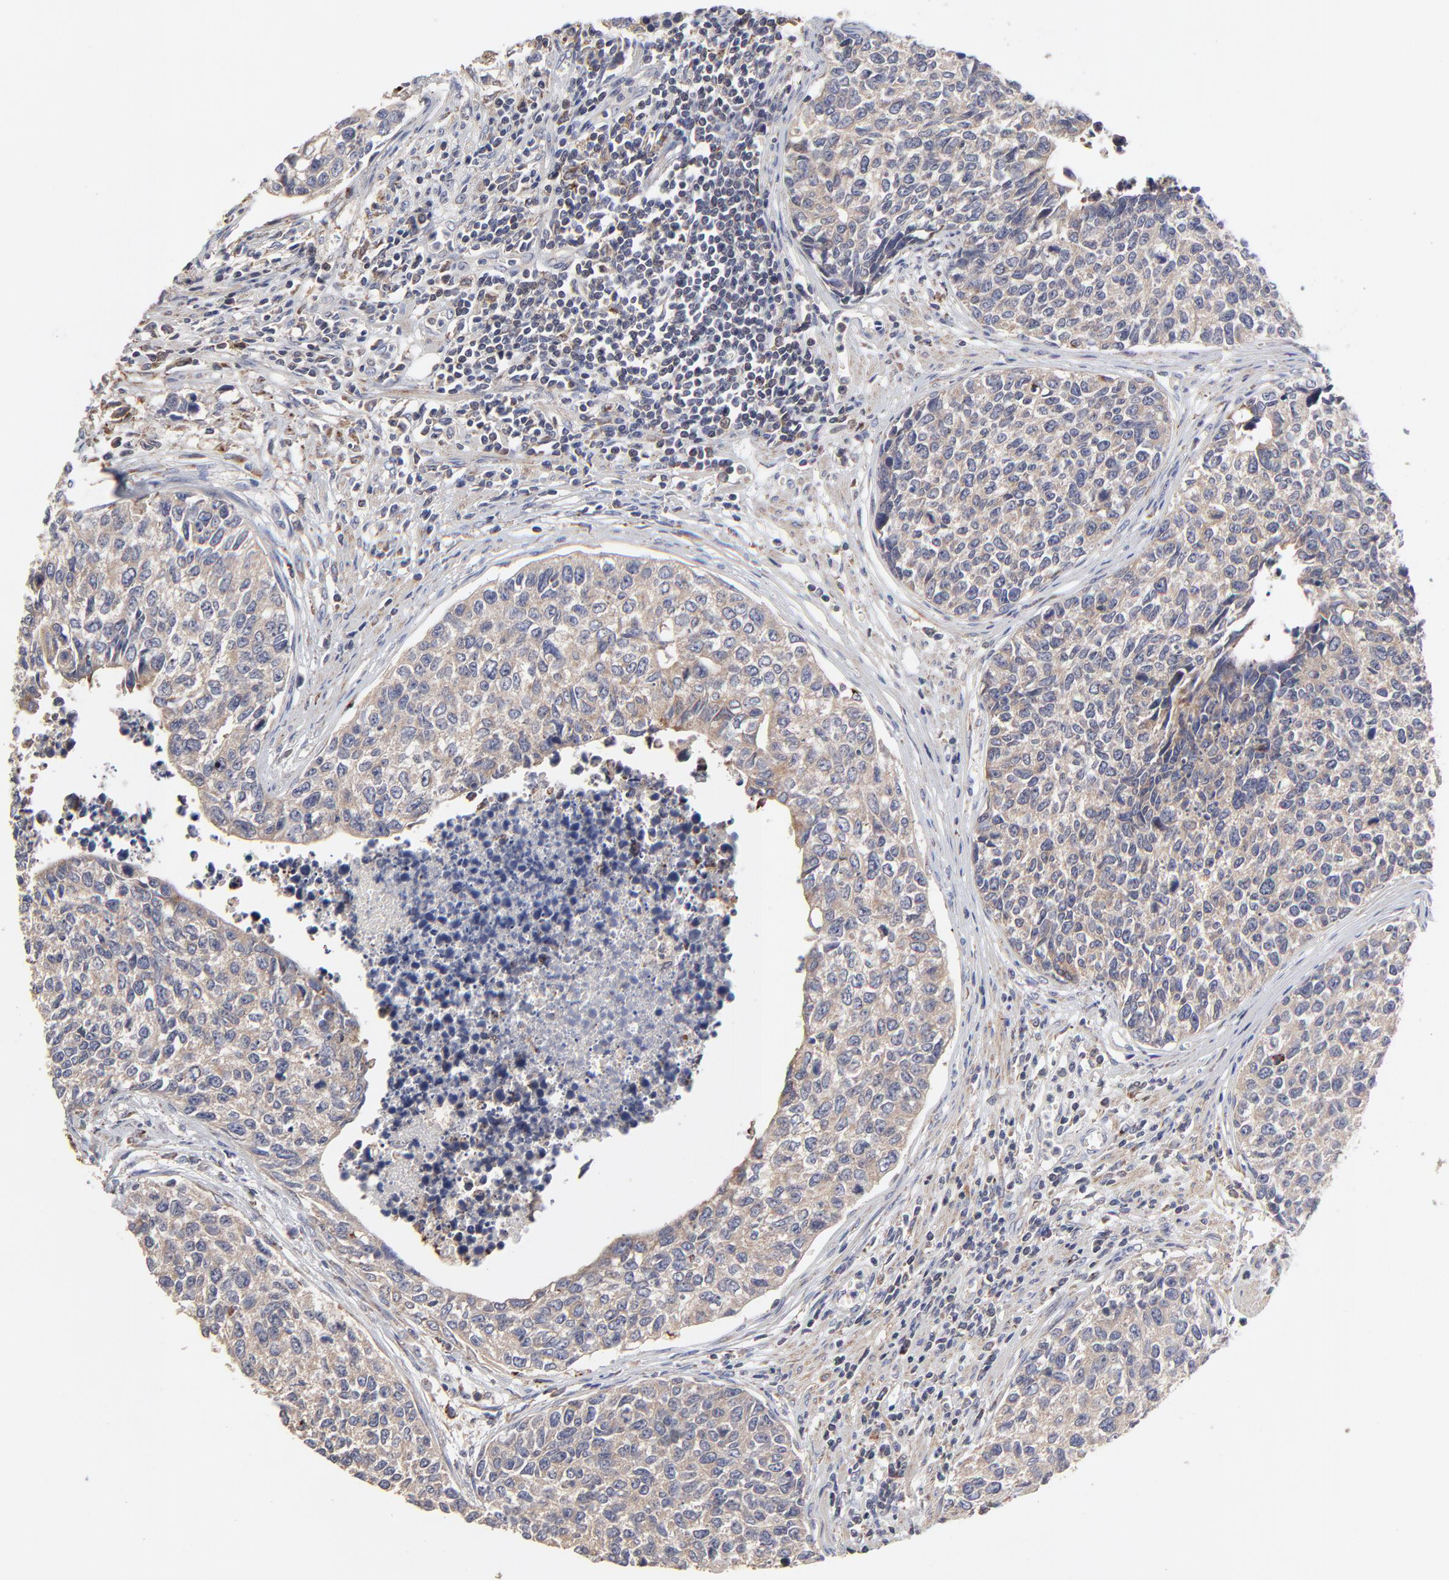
{"staining": {"intensity": "moderate", "quantity": ">75%", "location": "cytoplasmic/membranous"}, "tissue": "urothelial cancer", "cell_type": "Tumor cells", "image_type": "cancer", "snomed": [{"axis": "morphology", "description": "Urothelial carcinoma, High grade"}, {"axis": "topography", "description": "Urinary bladder"}], "caption": "Moderate cytoplasmic/membranous expression for a protein is identified in approximately >75% of tumor cells of high-grade urothelial carcinoma using immunohistochemistry.", "gene": "ELP2", "patient": {"sex": "male", "age": 81}}